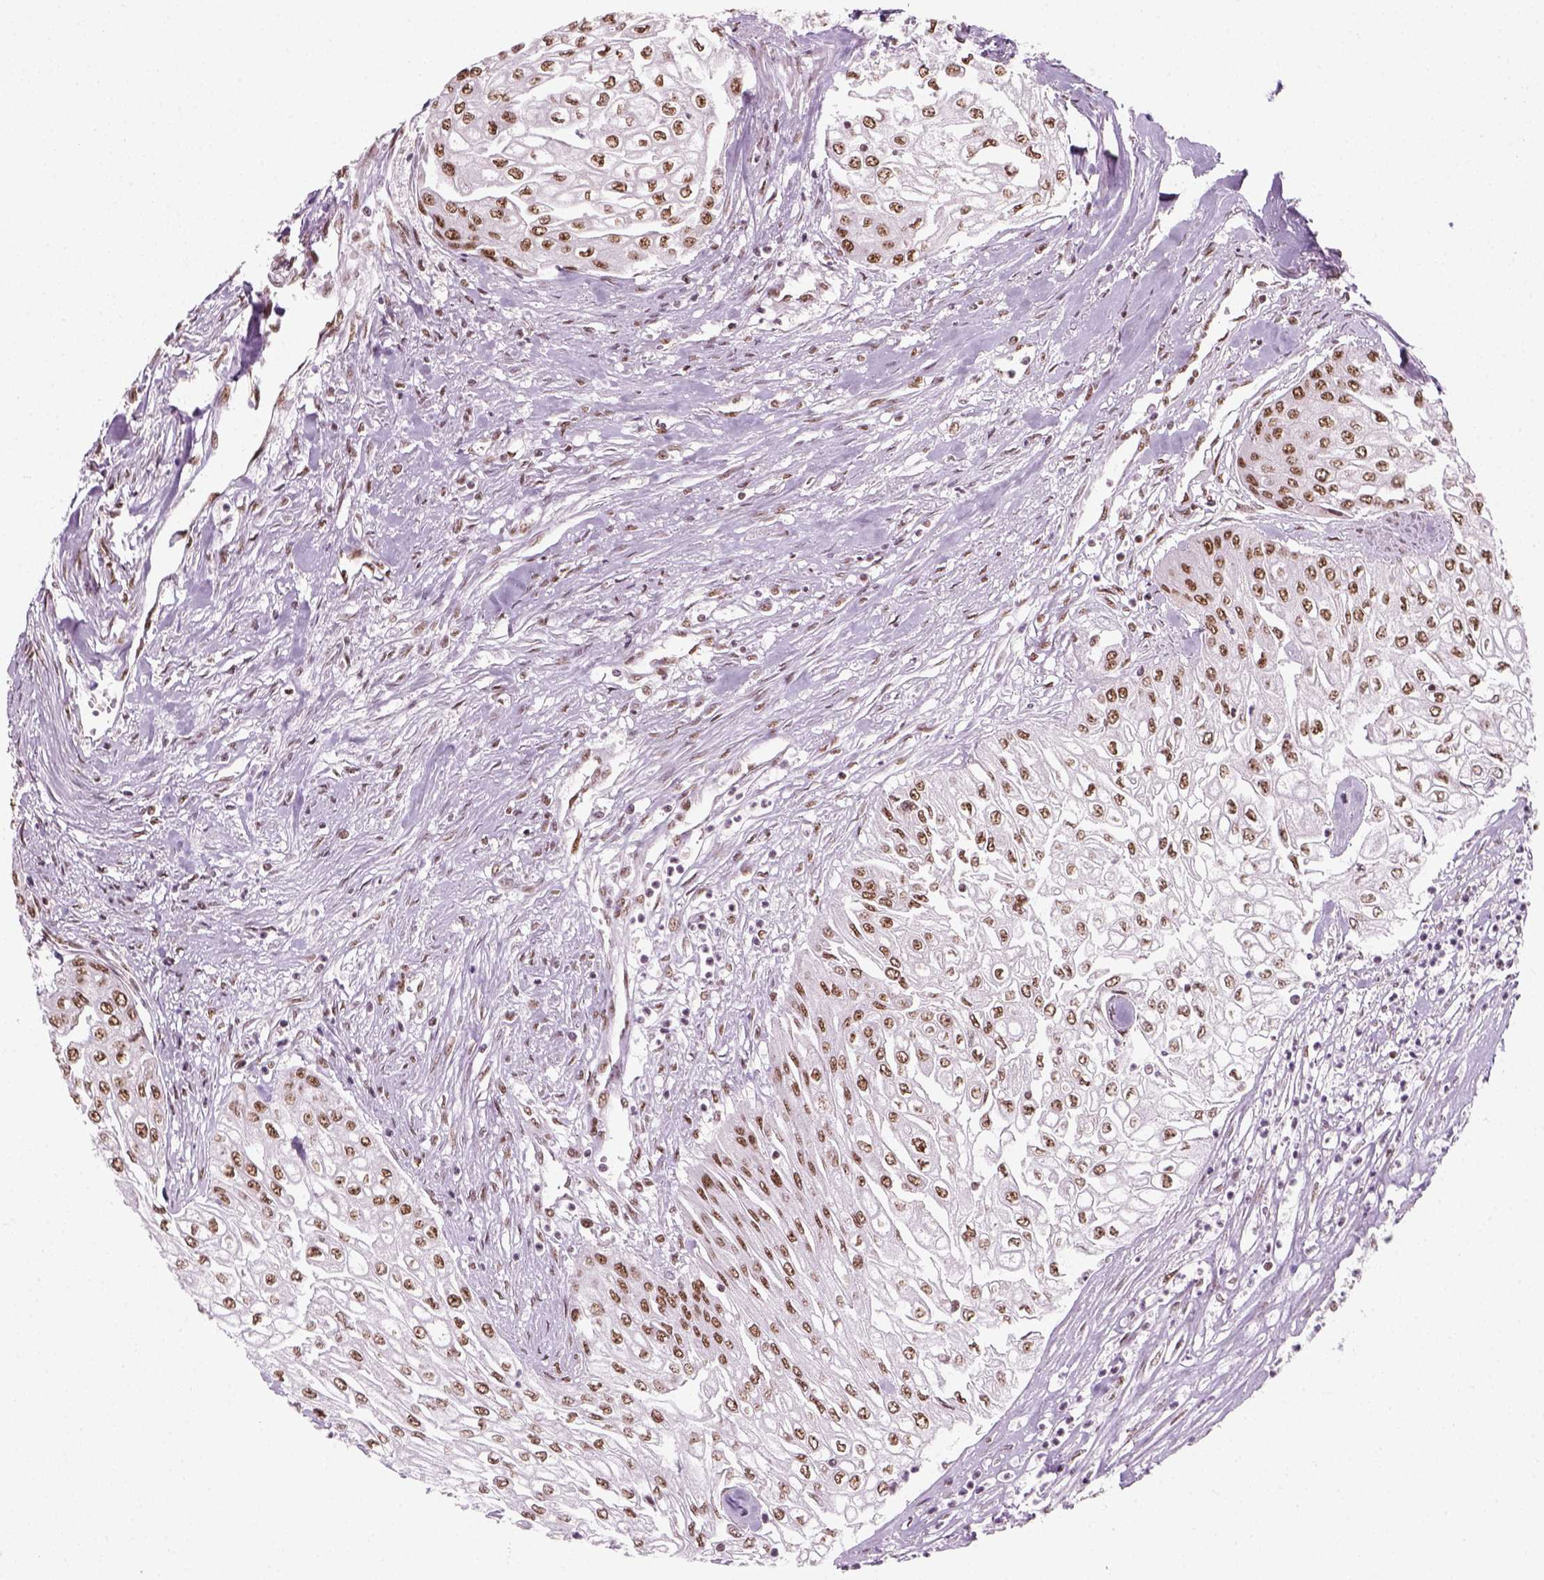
{"staining": {"intensity": "moderate", "quantity": ">75%", "location": "nuclear"}, "tissue": "urothelial cancer", "cell_type": "Tumor cells", "image_type": "cancer", "snomed": [{"axis": "morphology", "description": "Urothelial carcinoma, High grade"}, {"axis": "topography", "description": "Urinary bladder"}], "caption": "Immunohistochemistry (IHC) staining of urothelial cancer, which exhibits medium levels of moderate nuclear expression in about >75% of tumor cells indicating moderate nuclear protein staining. The staining was performed using DAB (3,3'-diaminobenzidine) (brown) for protein detection and nuclei were counterstained in hematoxylin (blue).", "gene": "GTF2F1", "patient": {"sex": "male", "age": 62}}